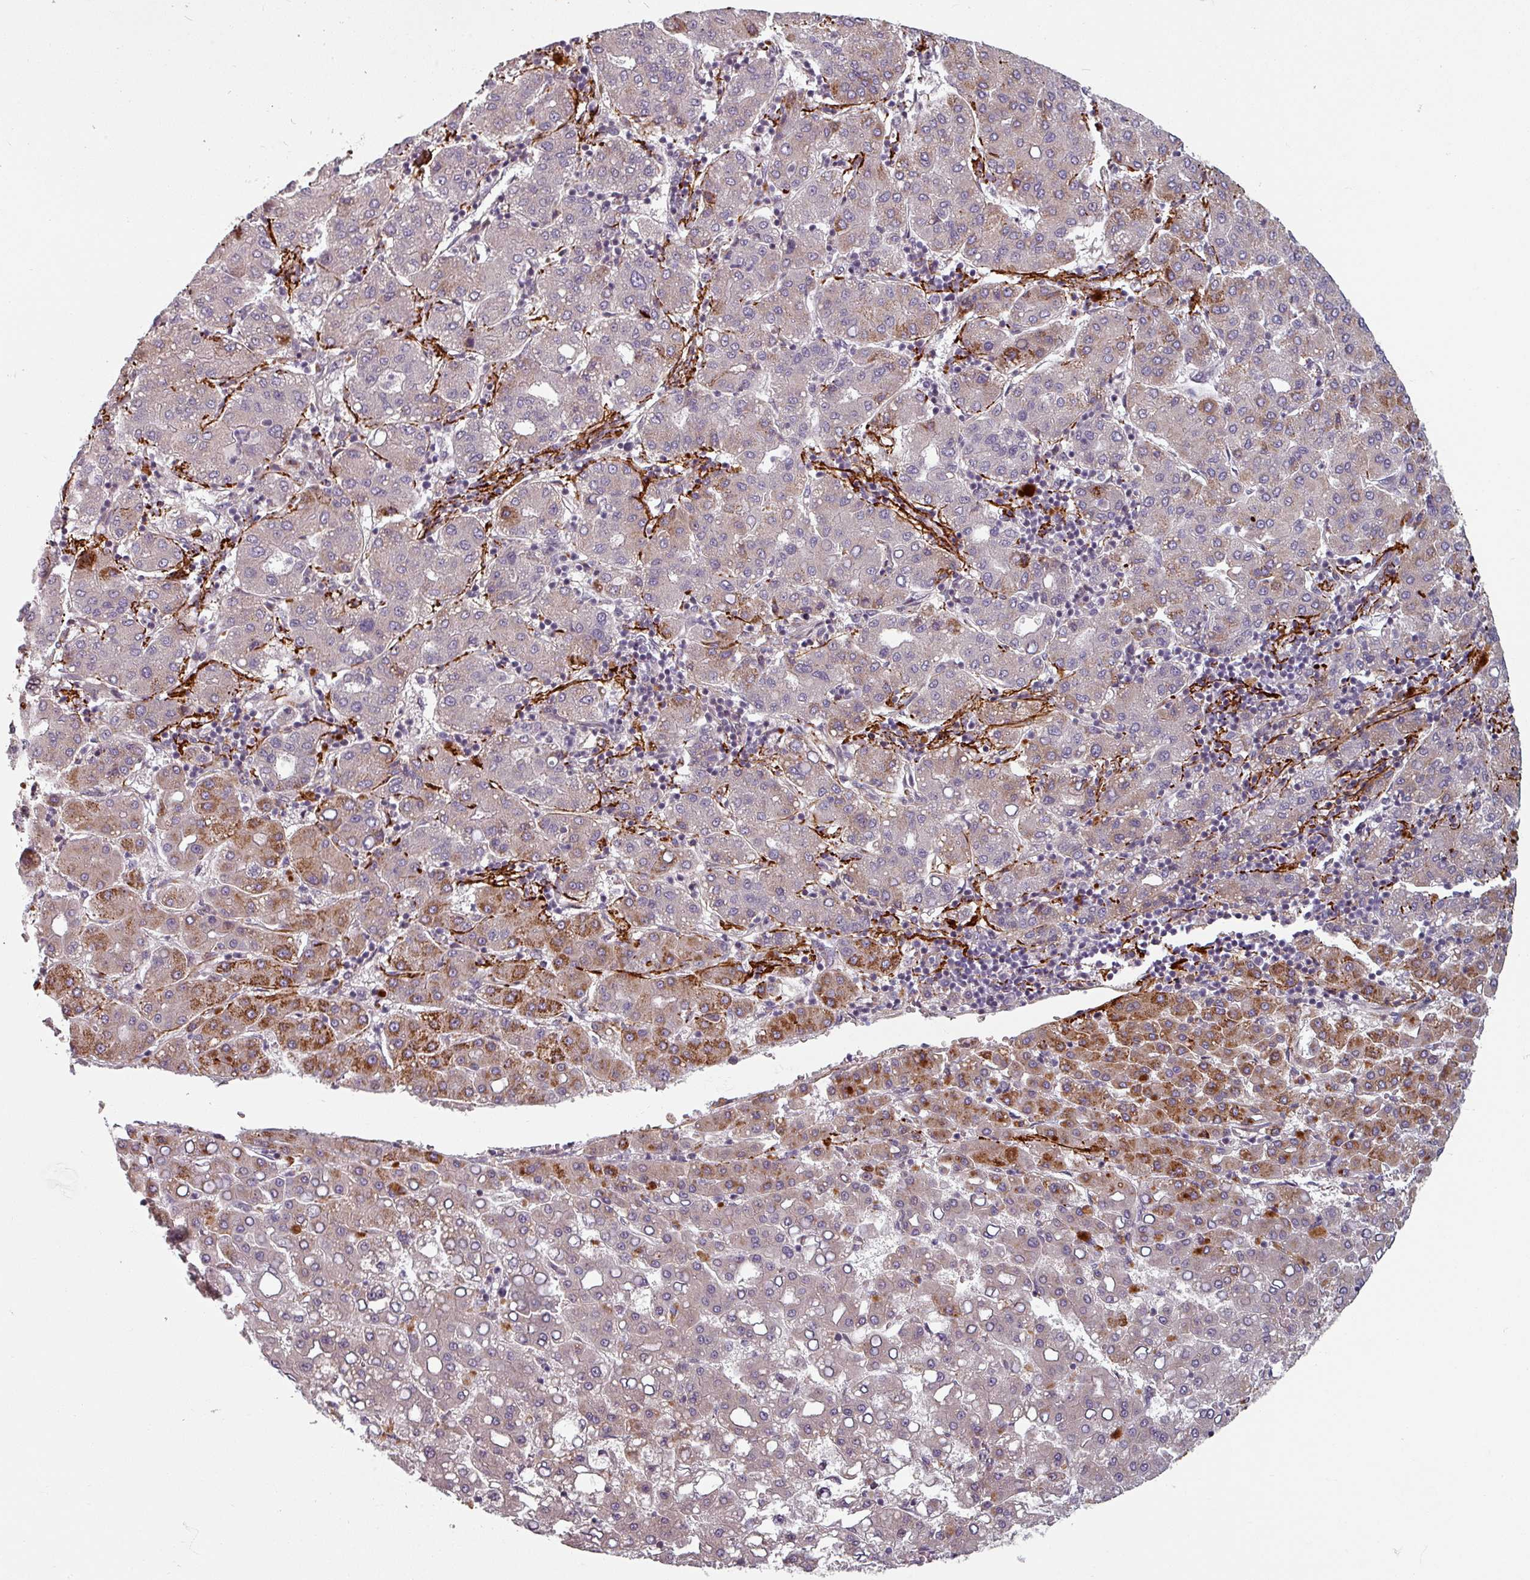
{"staining": {"intensity": "moderate", "quantity": "<25%", "location": "cytoplasmic/membranous"}, "tissue": "liver cancer", "cell_type": "Tumor cells", "image_type": "cancer", "snomed": [{"axis": "morphology", "description": "Carcinoma, Hepatocellular, NOS"}, {"axis": "topography", "description": "Liver"}], "caption": "Human hepatocellular carcinoma (liver) stained with a brown dye shows moderate cytoplasmic/membranous positive staining in approximately <25% of tumor cells.", "gene": "CYB5RL", "patient": {"sex": "male", "age": 65}}